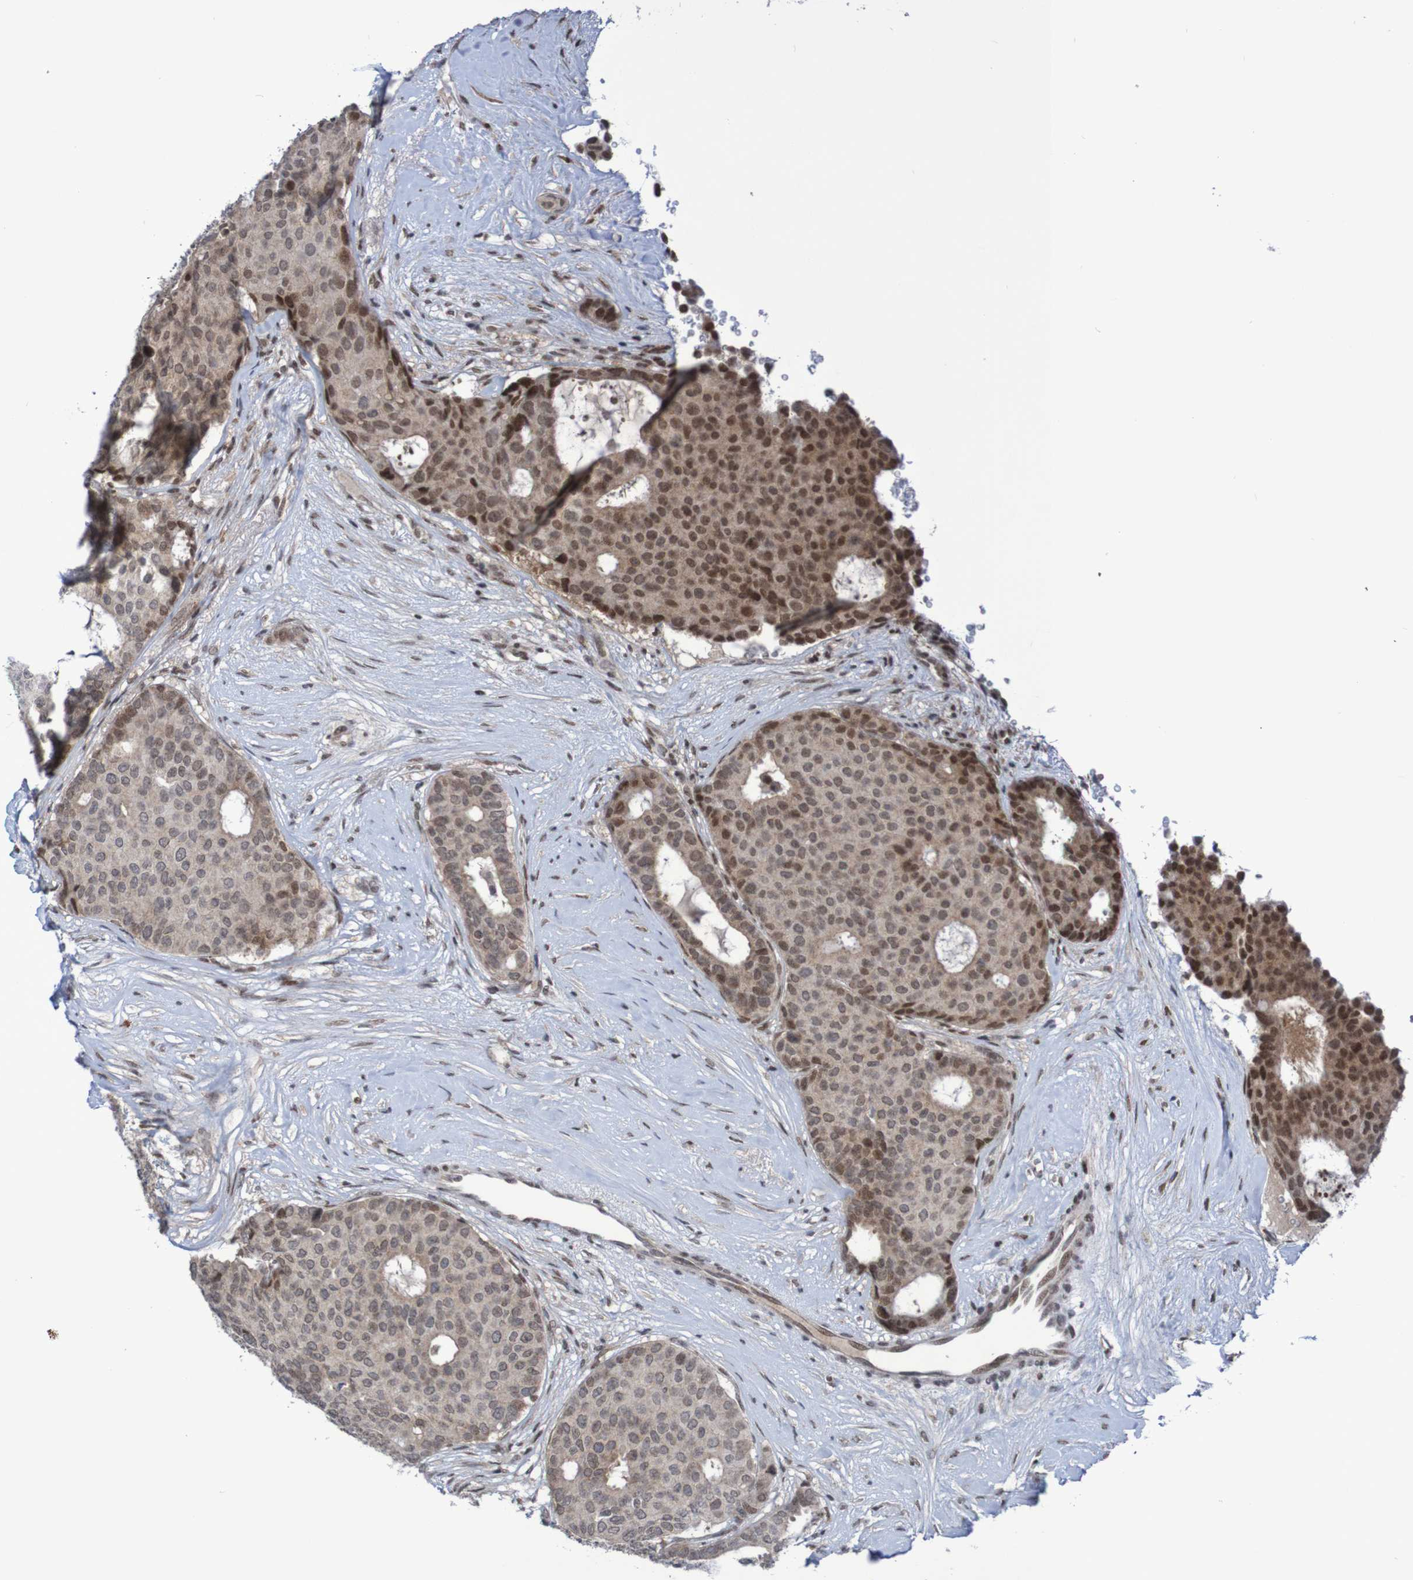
{"staining": {"intensity": "moderate", "quantity": "25%-75%", "location": "cytoplasmic/membranous,nuclear"}, "tissue": "breast cancer", "cell_type": "Tumor cells", "image_type": "cancer", "snomed": [{"axis": "morphology", "description": "Duct carcinoma"}, {"axis": "topography", "description": "Breast"}], "caption": "This photomicrograph reveals immunohistochemistry staining of invasive ductal carcinoma (breast), with medium moderate cytoplasmic/membranous and nuclear staining in approximately 25%-75% of tumor cells.", "gene": "ITLN1", "patient": {"sex": "female", "age": 75}}